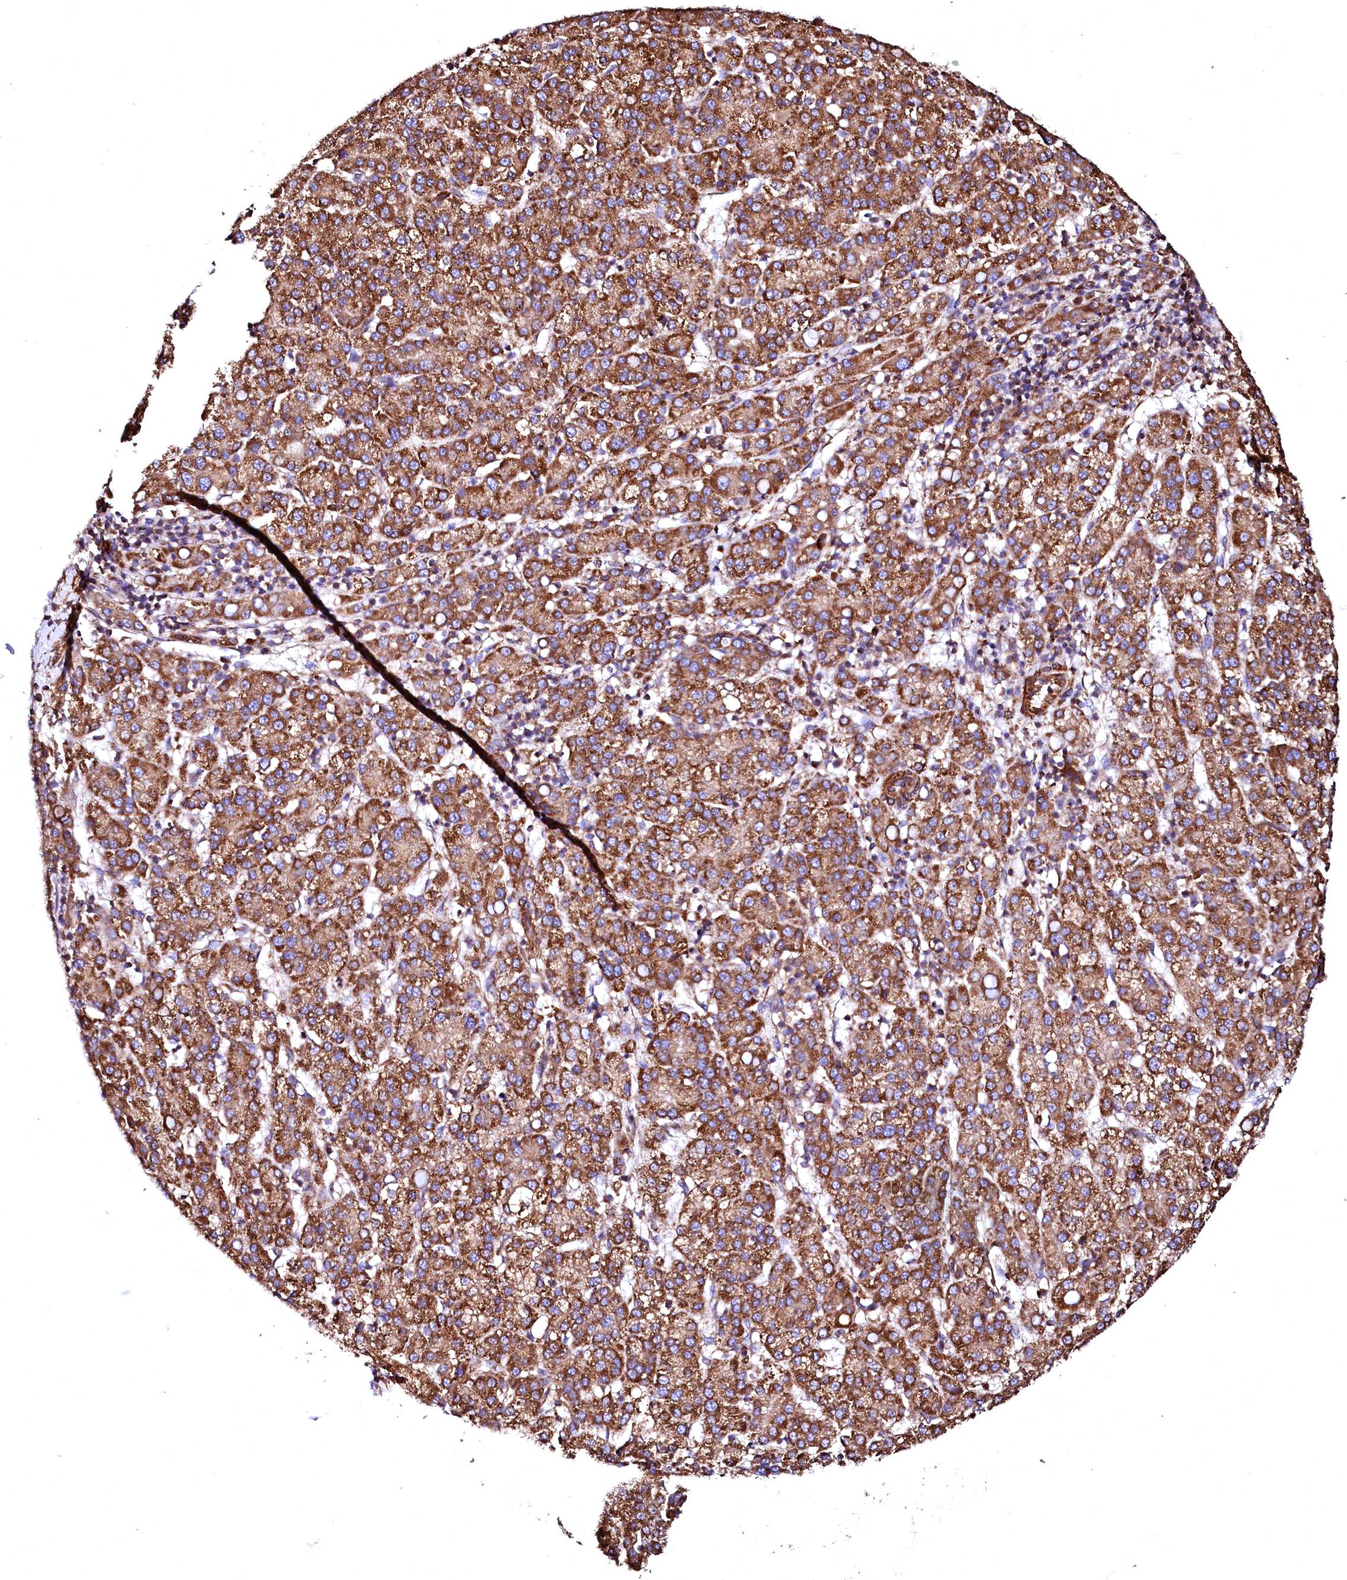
{"staining": {"intensity": "strong", "quantity": ">75%", "location": "cytoplasmic/membranous"}, "tissue": "liver cancer", "cell_type": "Tumor cells", "image_type": "cancer", "snomed": [{"axis": "morphology", "description": "Carcinoma, Hepatocellular, NOS"}, {"axis": "topography", "description": "Liver"}], "caption": "Approximately >75% of tumor cells in human liver cancer (hepatocellular carcinoma) show strong cytoplasmic/membranous protein expression as visualized by brown immunohistochemical staining.", "gene": "GPR176", "patient": {"sex": "female", "age": 58}}